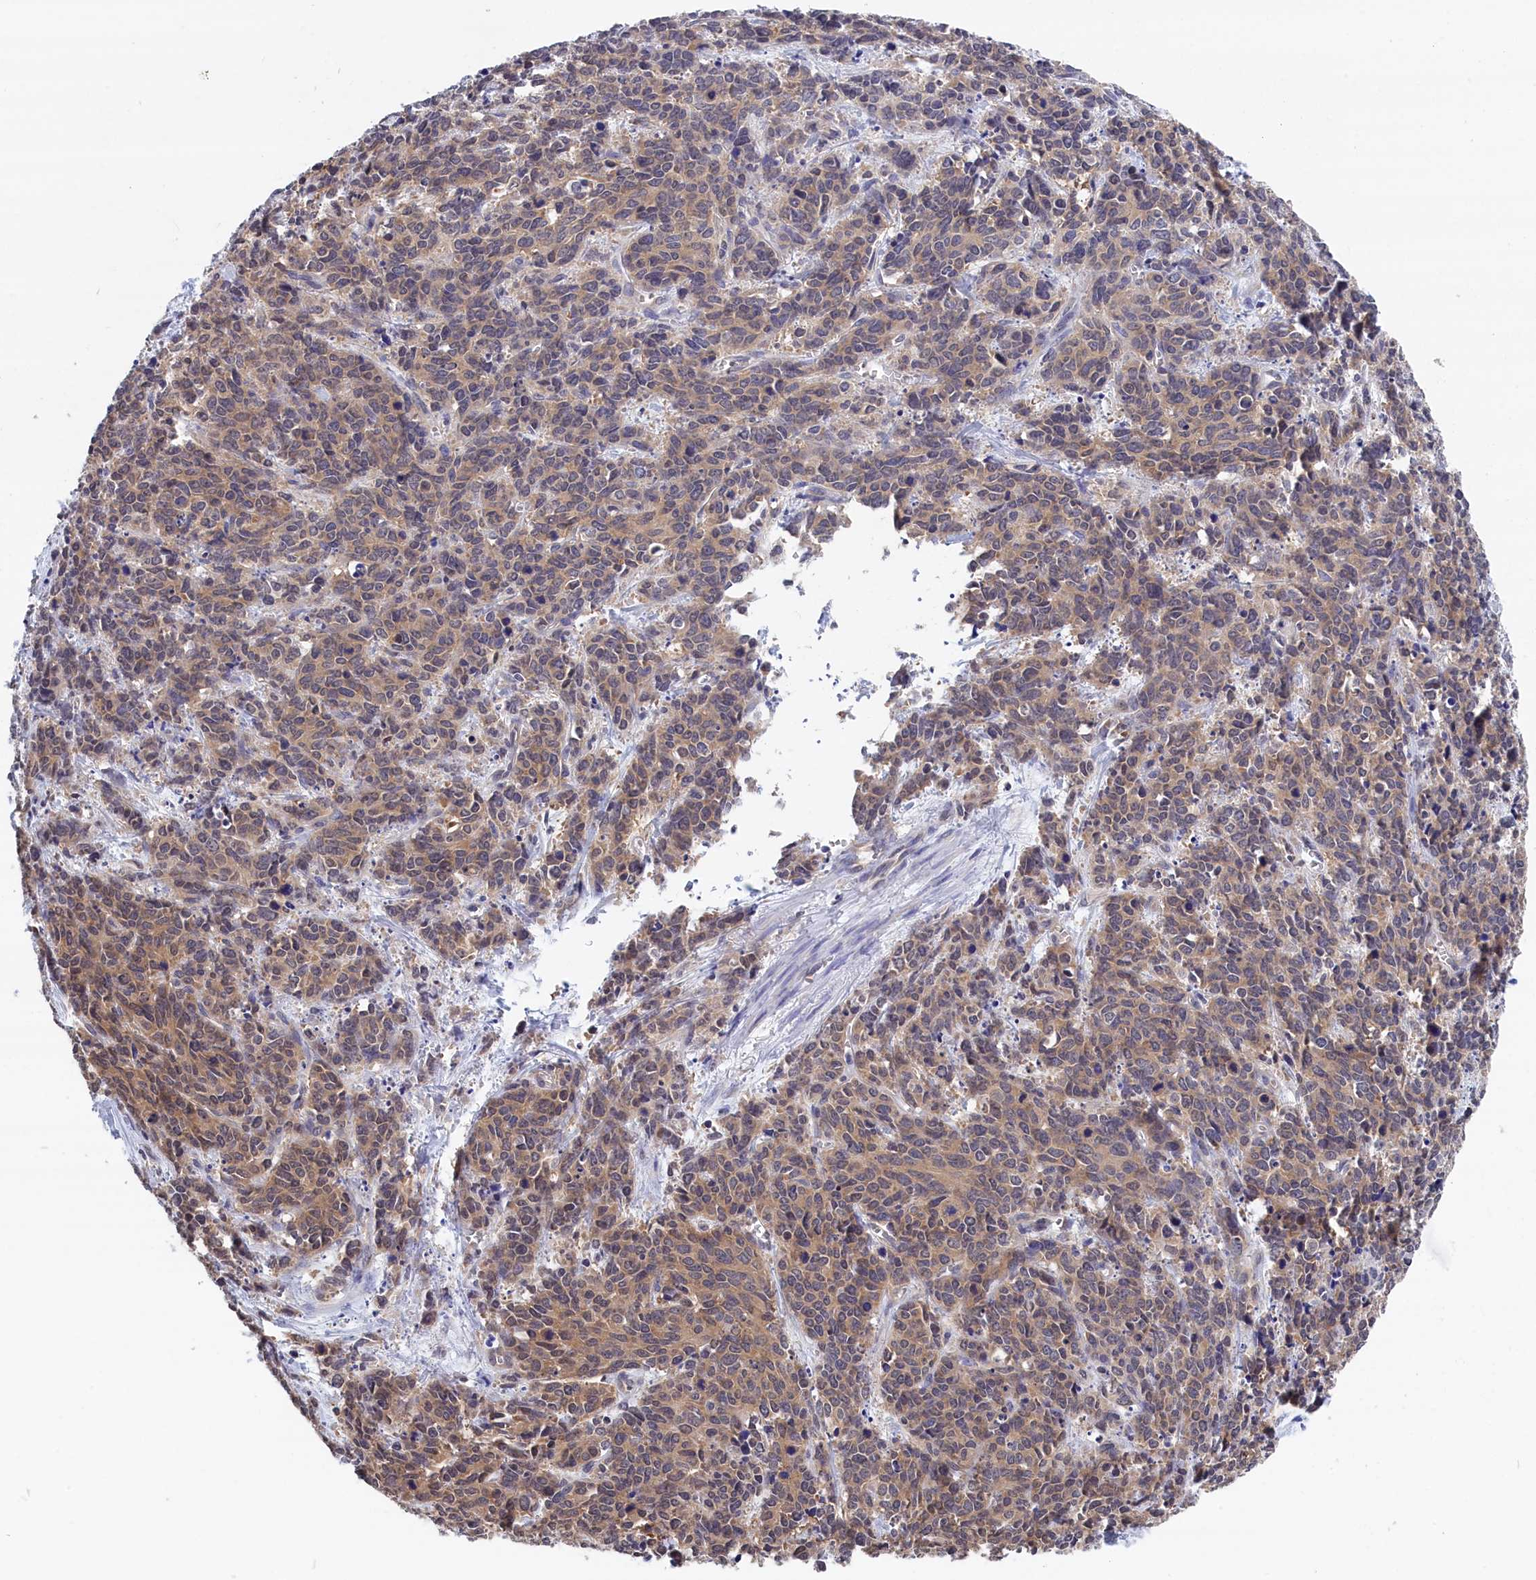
{"staining": {"intensity": "weak", "quantity": ">75%", "location": "cytoplasmic/membranous"}, "tissue": "cervical cancer", "cell_type": "Tumor cells", "image_type": "cancer", "snomed": [{"axis": "morphology", "description": "Squamous cell carcinoma, NOS"}, {"axis": "topography", "description": "Cervix"}], "caption": "Human cervical squamous cell carcinoma stained with a brown dye reveals weak cytoplasmic/membranous positive positivity in about >75% of tumor cells.", "gene": "PGP", "patient": {"sex": "female", "age": 60}}